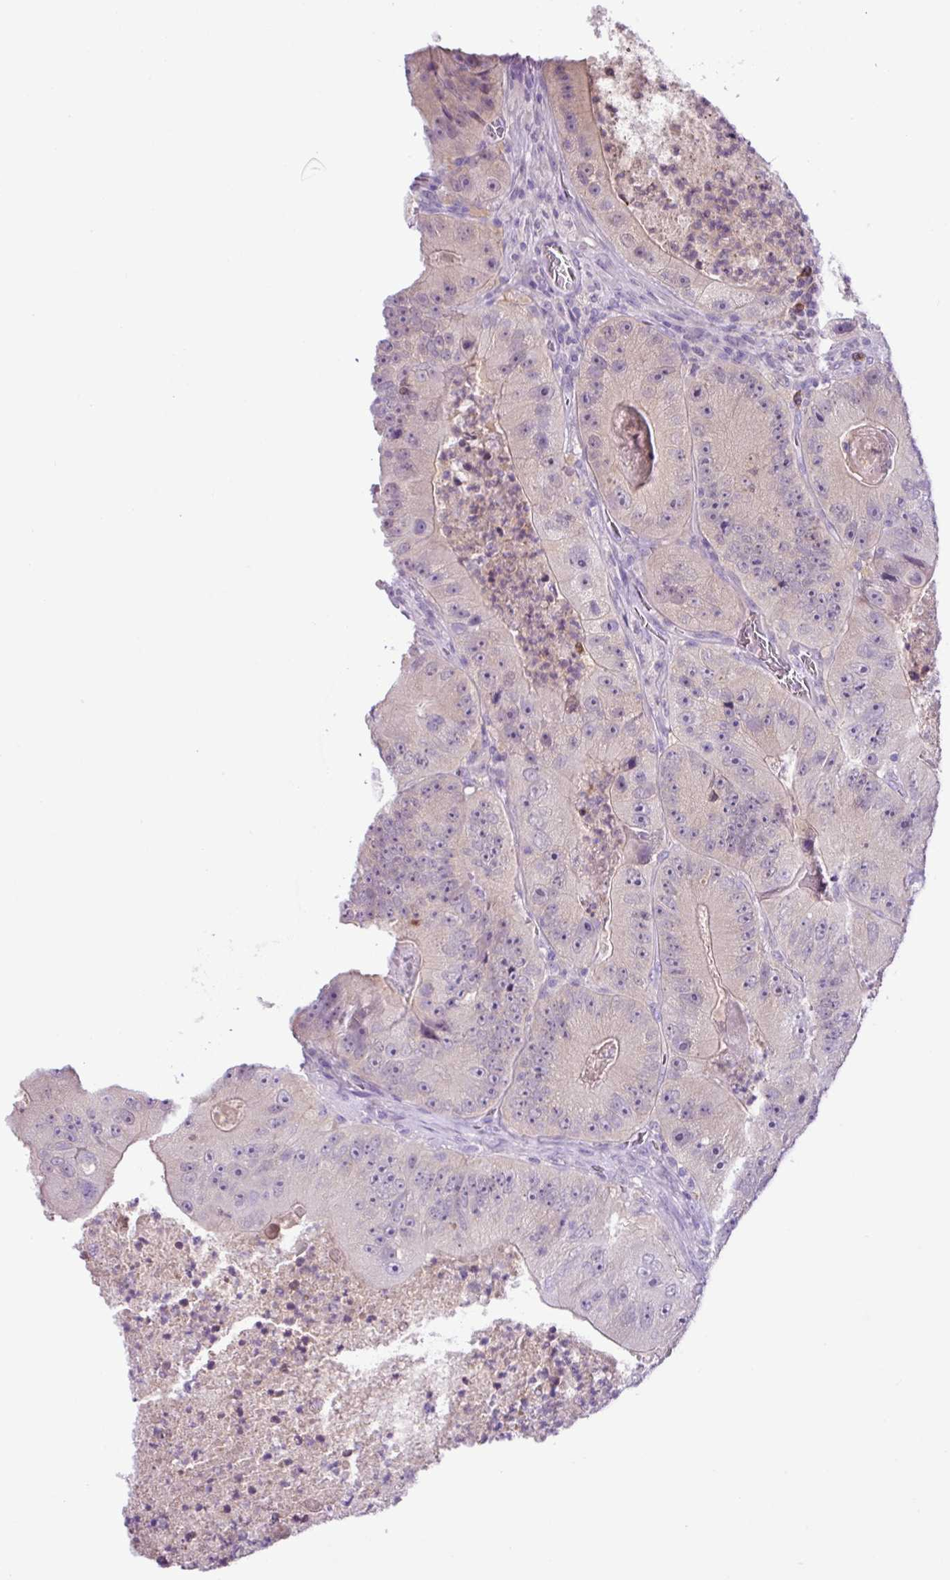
{"staining": {"intensity": "negative", "quantity": "none", "location": "none"}, "tissue": "colorectal cancer", "cell_type": "Tumor cells", "image_type": "cancer", "snomed": [{"axis": "morphology", "description": "Adenocarcinoma, NOS"}, {"axis": "topography", "description": "Colon"}], "caption": "Immunohistochemistry photomicrograph of neoplastic tissue: colorectal cancer stained with DAB reveals no significant protein positivity in tumor cells.", "gene": "TONSL", "patient": {"sex": "female", "age": 86}}